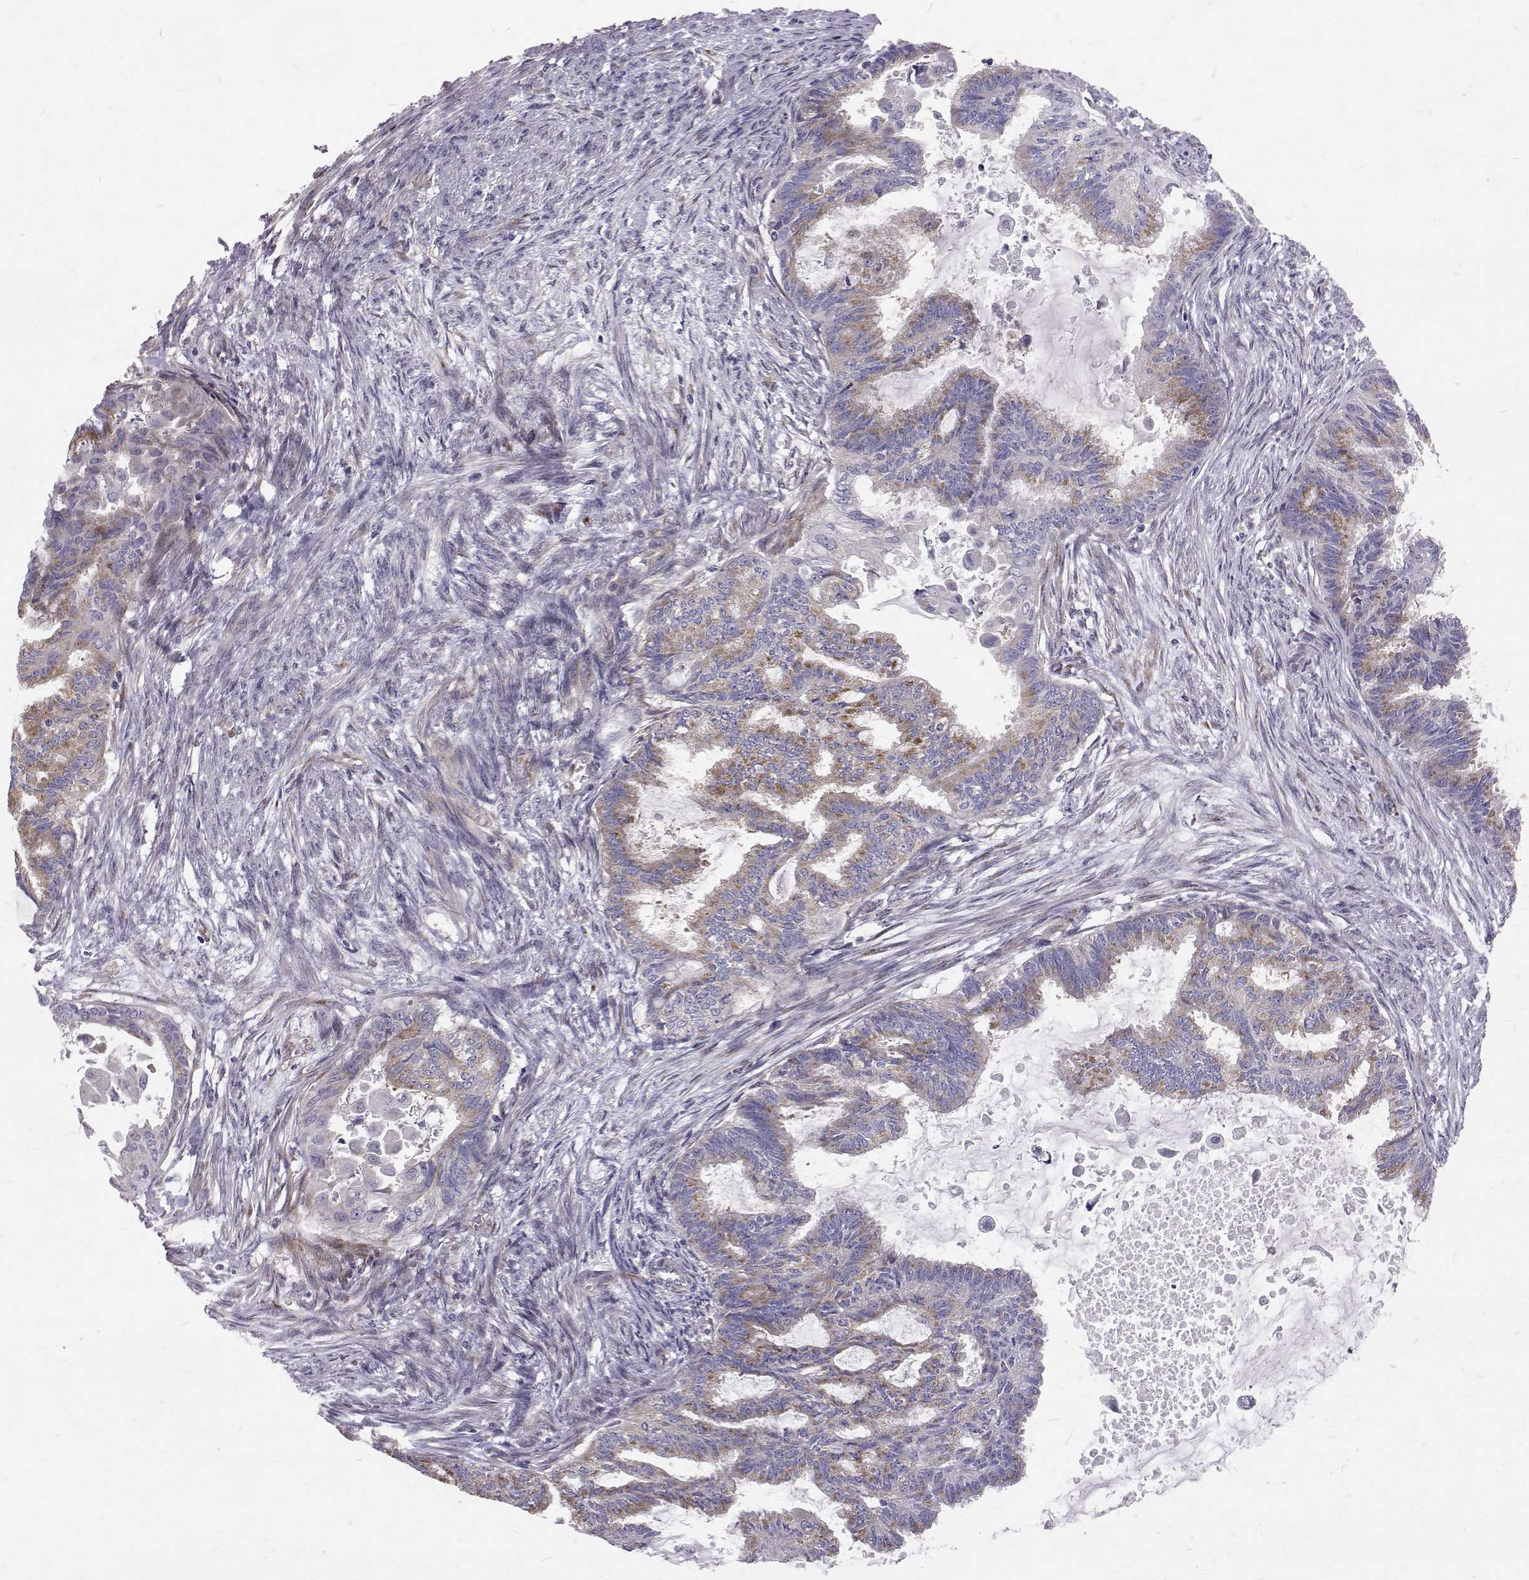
{"staining": {"intensity": "moderate", "quantity": "25%-75%", "location": "cytoplasmic/membranous"}, "tissue": "endometrial cancer", "cell_type": "Tumor cells", "image_type": "cancer", "snomed": [{"axis": "morphology", "description": "Adenocarcinoma, NOS"}, {"axis": "topography", "description": "Endometrium"}], "caption": "A brown stain shows moderate cytoplasmic/membranous expression of a protein in endometrial cancer (adenocarcinoma) tumor cells. The protein is stained brown, and the nuclei are stained in blue (DAB IHC with brightfield microscopy, high magnification).", "gene": "ARFGAP1", "patient": {"sex": "female", "age": 86}}